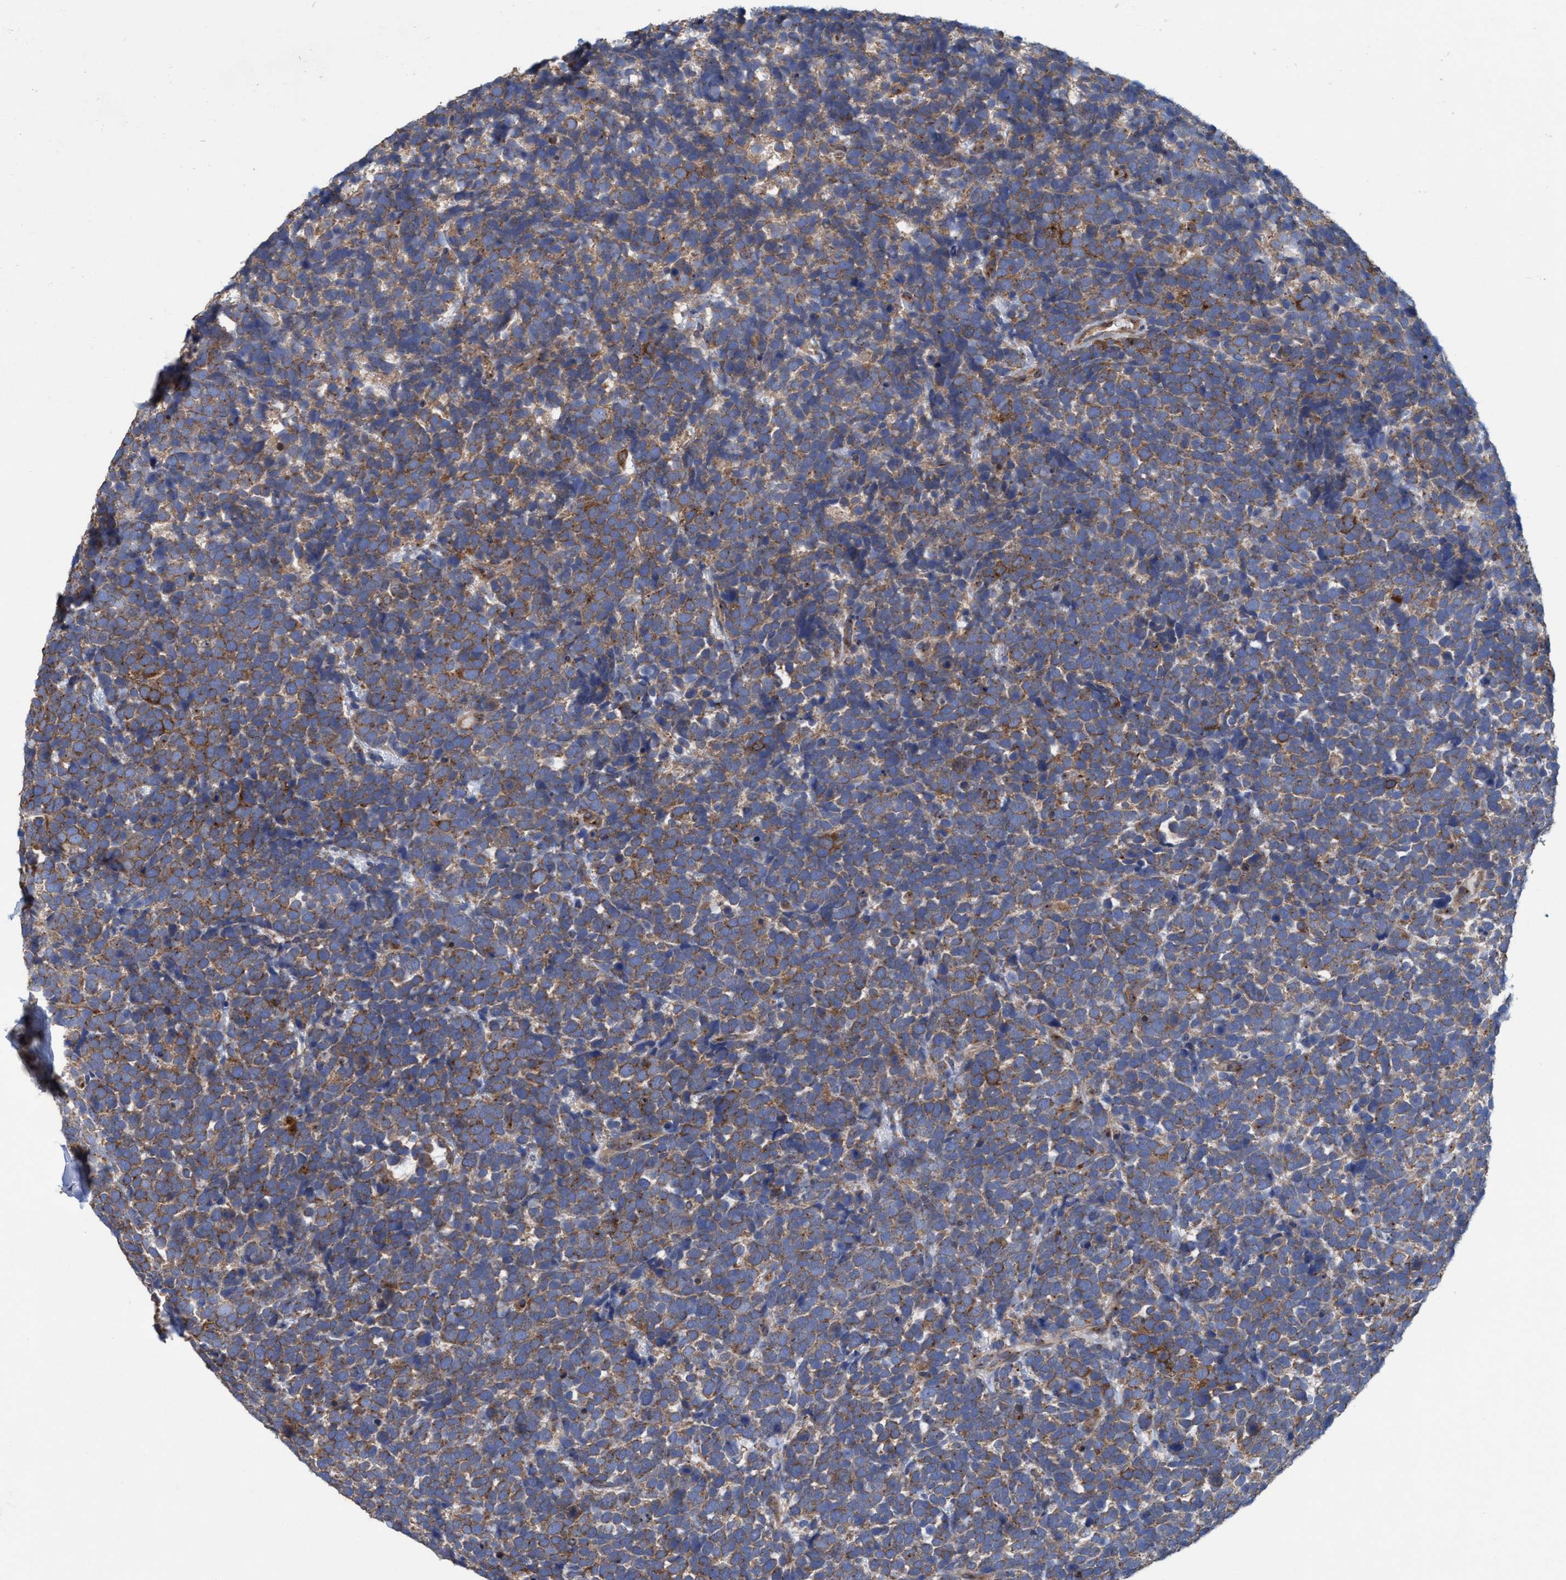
{"staining": {"intensity": "moderate", "quantity": ">75%", "location": "cytoplasmic/membranous"}, "tissue": "urothelial cancer", "cell_type": "Tumor cells", "image_type": "cancer", "snomed": [{"axis": "morphology", "description": "Urothelial carcinoma, High grade"}, {"axis": "topography", "description": "Urinary bladder"}], "caption": "Human urothelial cancer stained with a brown dye shows moderate cytoplasmic/membranous positive expression in about >75% of tumor cells.", "gene": "BICD2", "patient": {"sex": "female", "age": 82}}